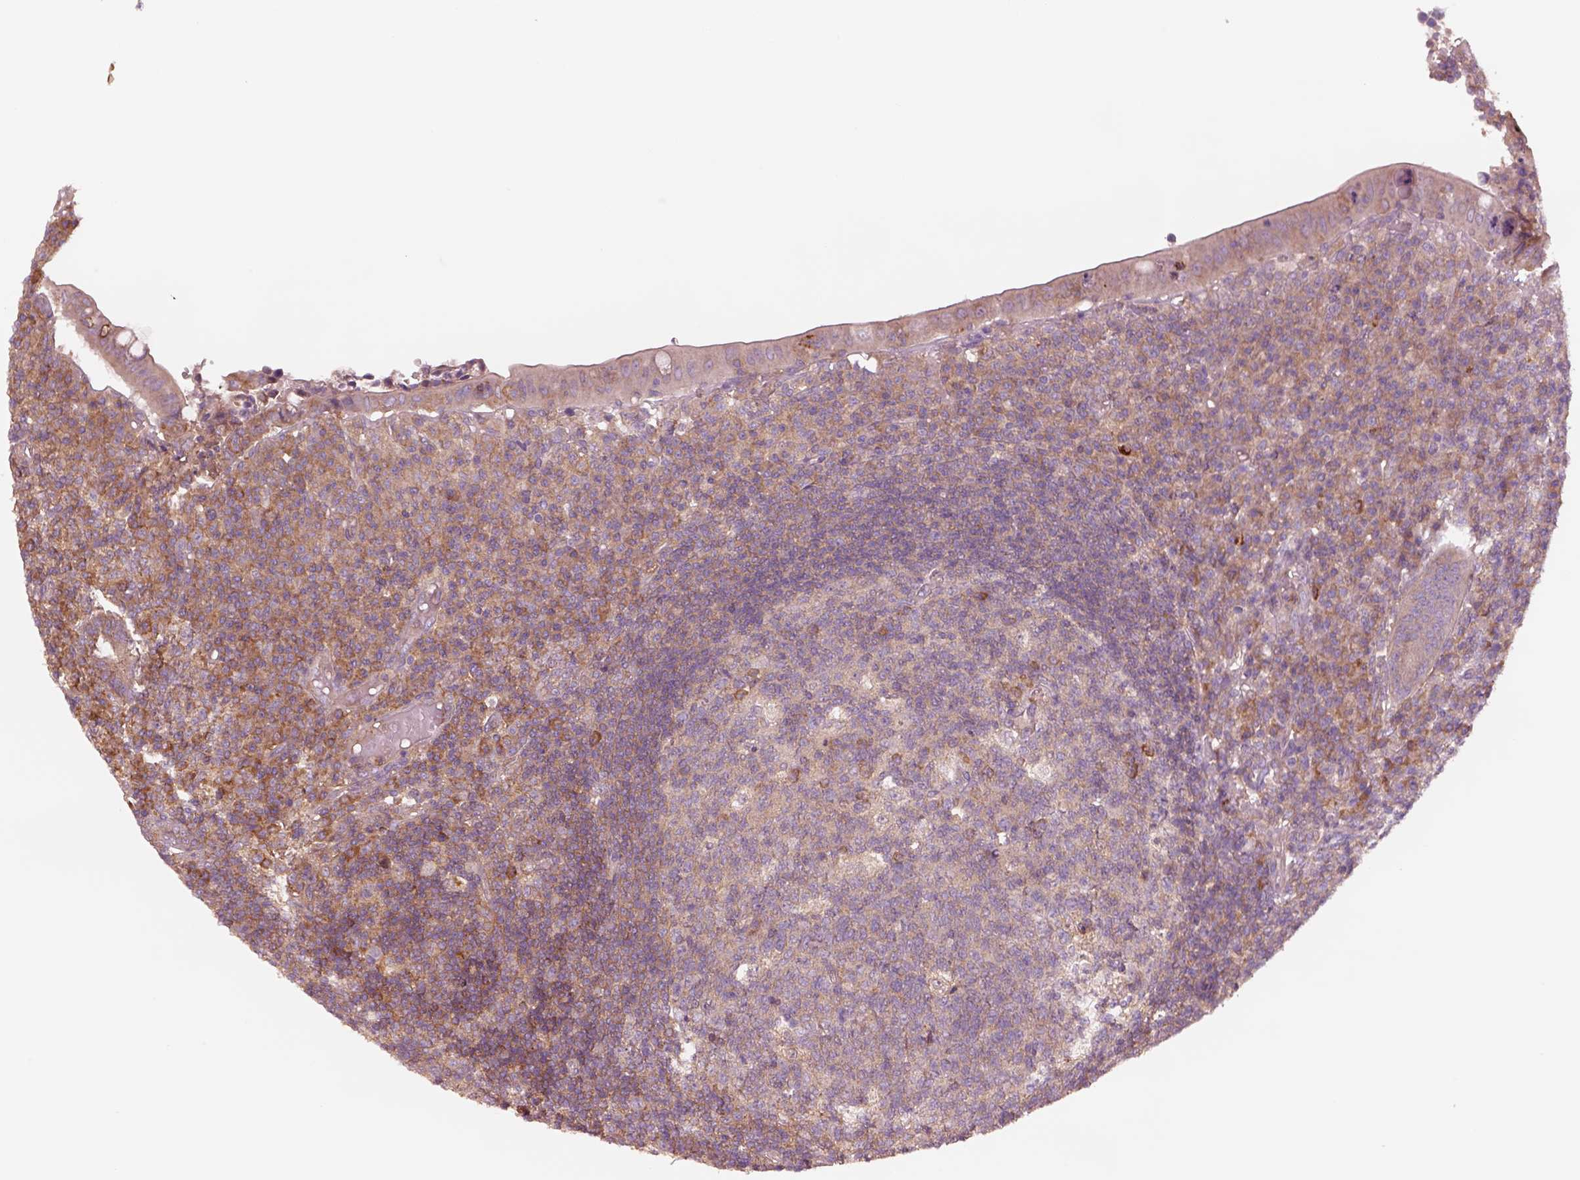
{"staining": {"intensity": "strong", "quantity": "<25%", "location": "cytoplasmic/membranous,nuclear"}, "tissue": "appendix", "cell_type": "Glandular cells", "image_type": "normal", "snomed": [{"axis": "morphology", "description": "Normal tissue, NOS"}, {"axis": "topography", "description": "Appendix"}], "caption": "Immunohistochemical staining of normal appendix demonstrates <25% levels of strong cytoplasmic/membranous,nuclear protein expression in about <25% of glandular cells.", "gene": "ASCC2", "patient": {"sex": "male", "age": 18}}